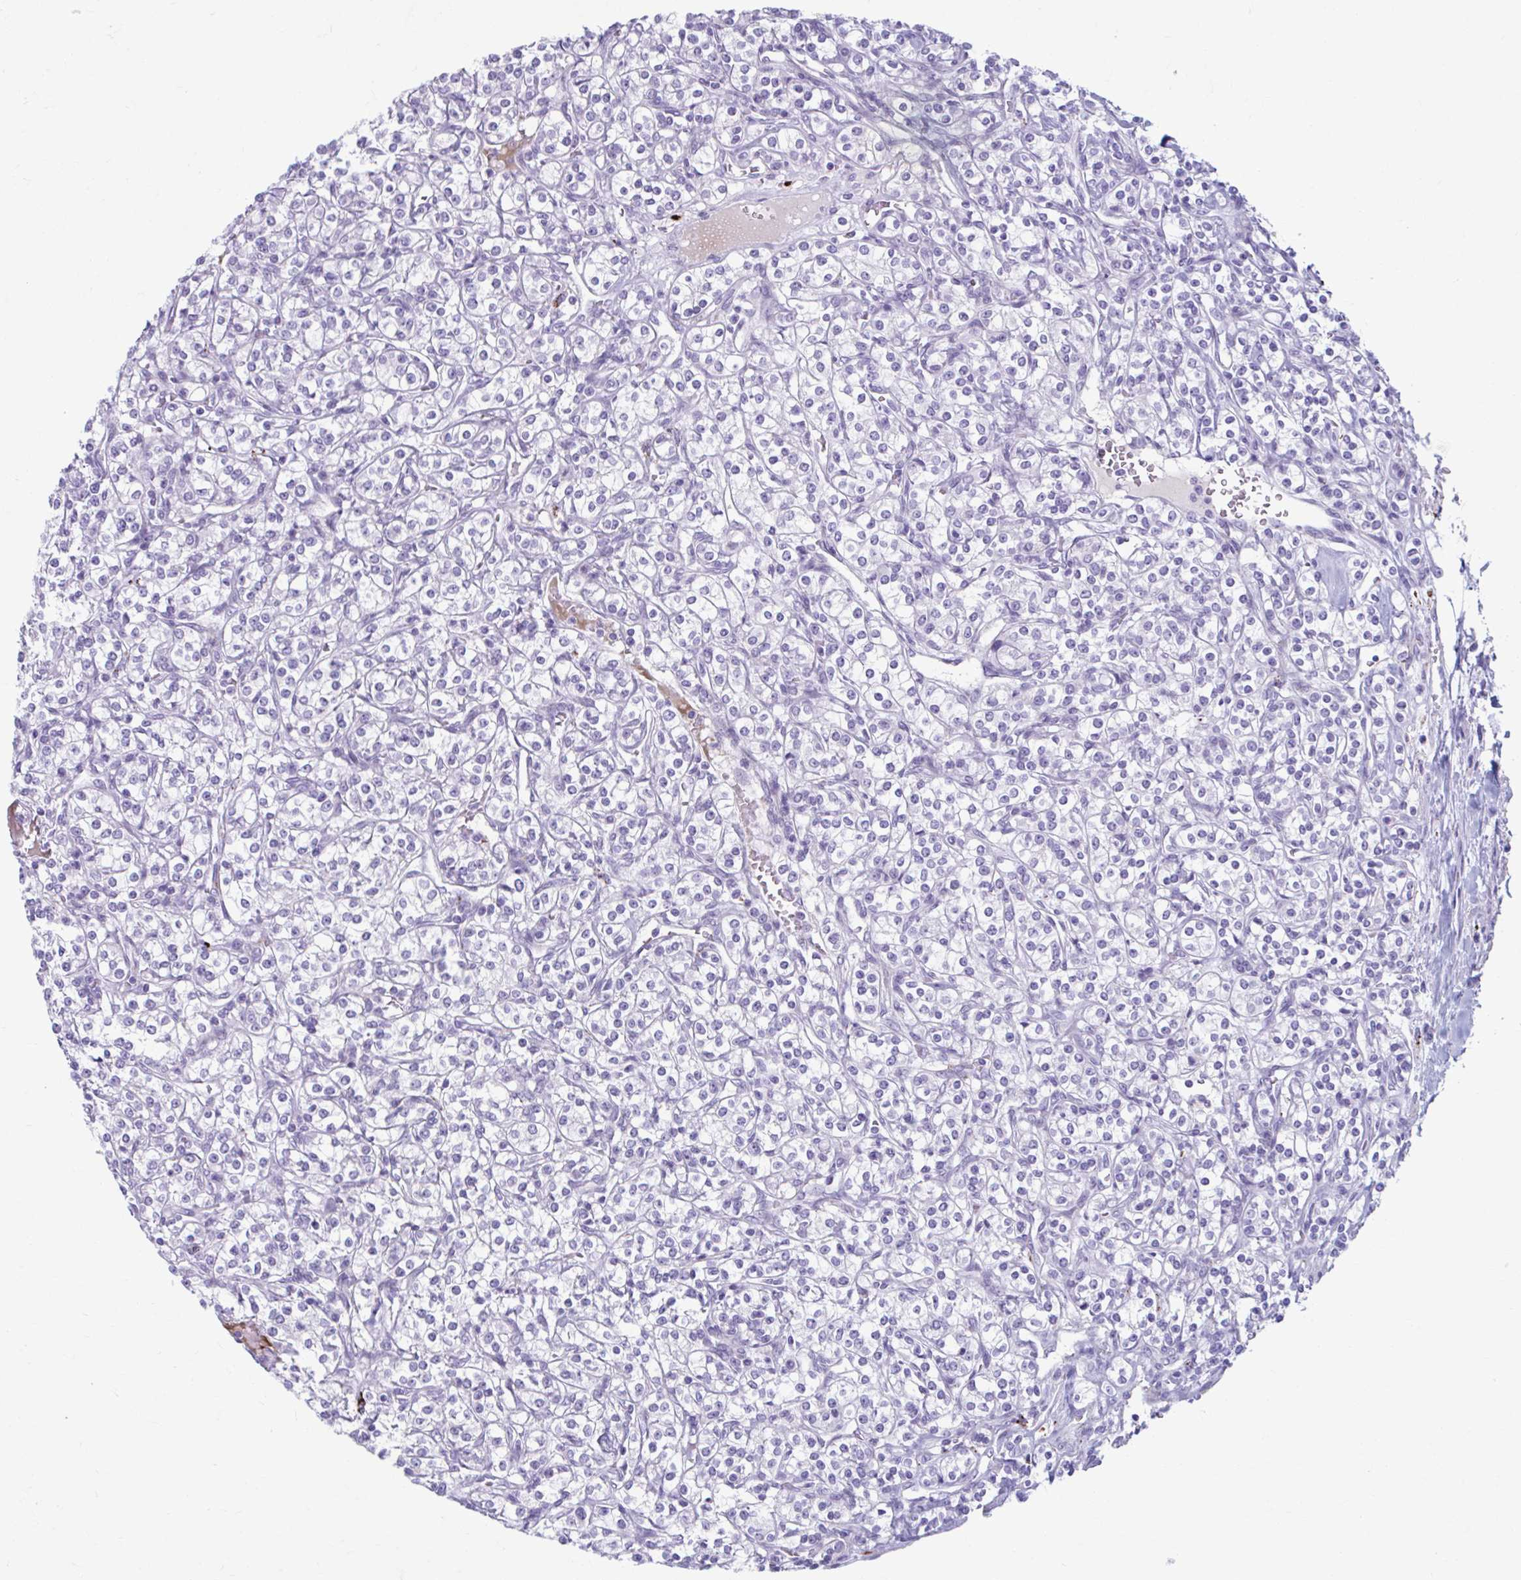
{"staining": {"intensity": "negative", "quantity": "none", "location": "none"}, "tissue": "renal cancer", "cell_type": "Tumor cells", "image_type": "cancer", "snomed": [{"axis": "morphology", "description": "Adenocarcinoma, NOS"}, {"axis": "topography", "description": "Kidney"}], "caption": "Tumor cells show no significant staining in renal adenocarcinoma. (DAB (3,3'-diaminobenzidine) immunohistochemistry visualized using brightfield microscopy, high magnification).", "gene": "C12orf71", "patient": {"sex": "male", "age": 77}}